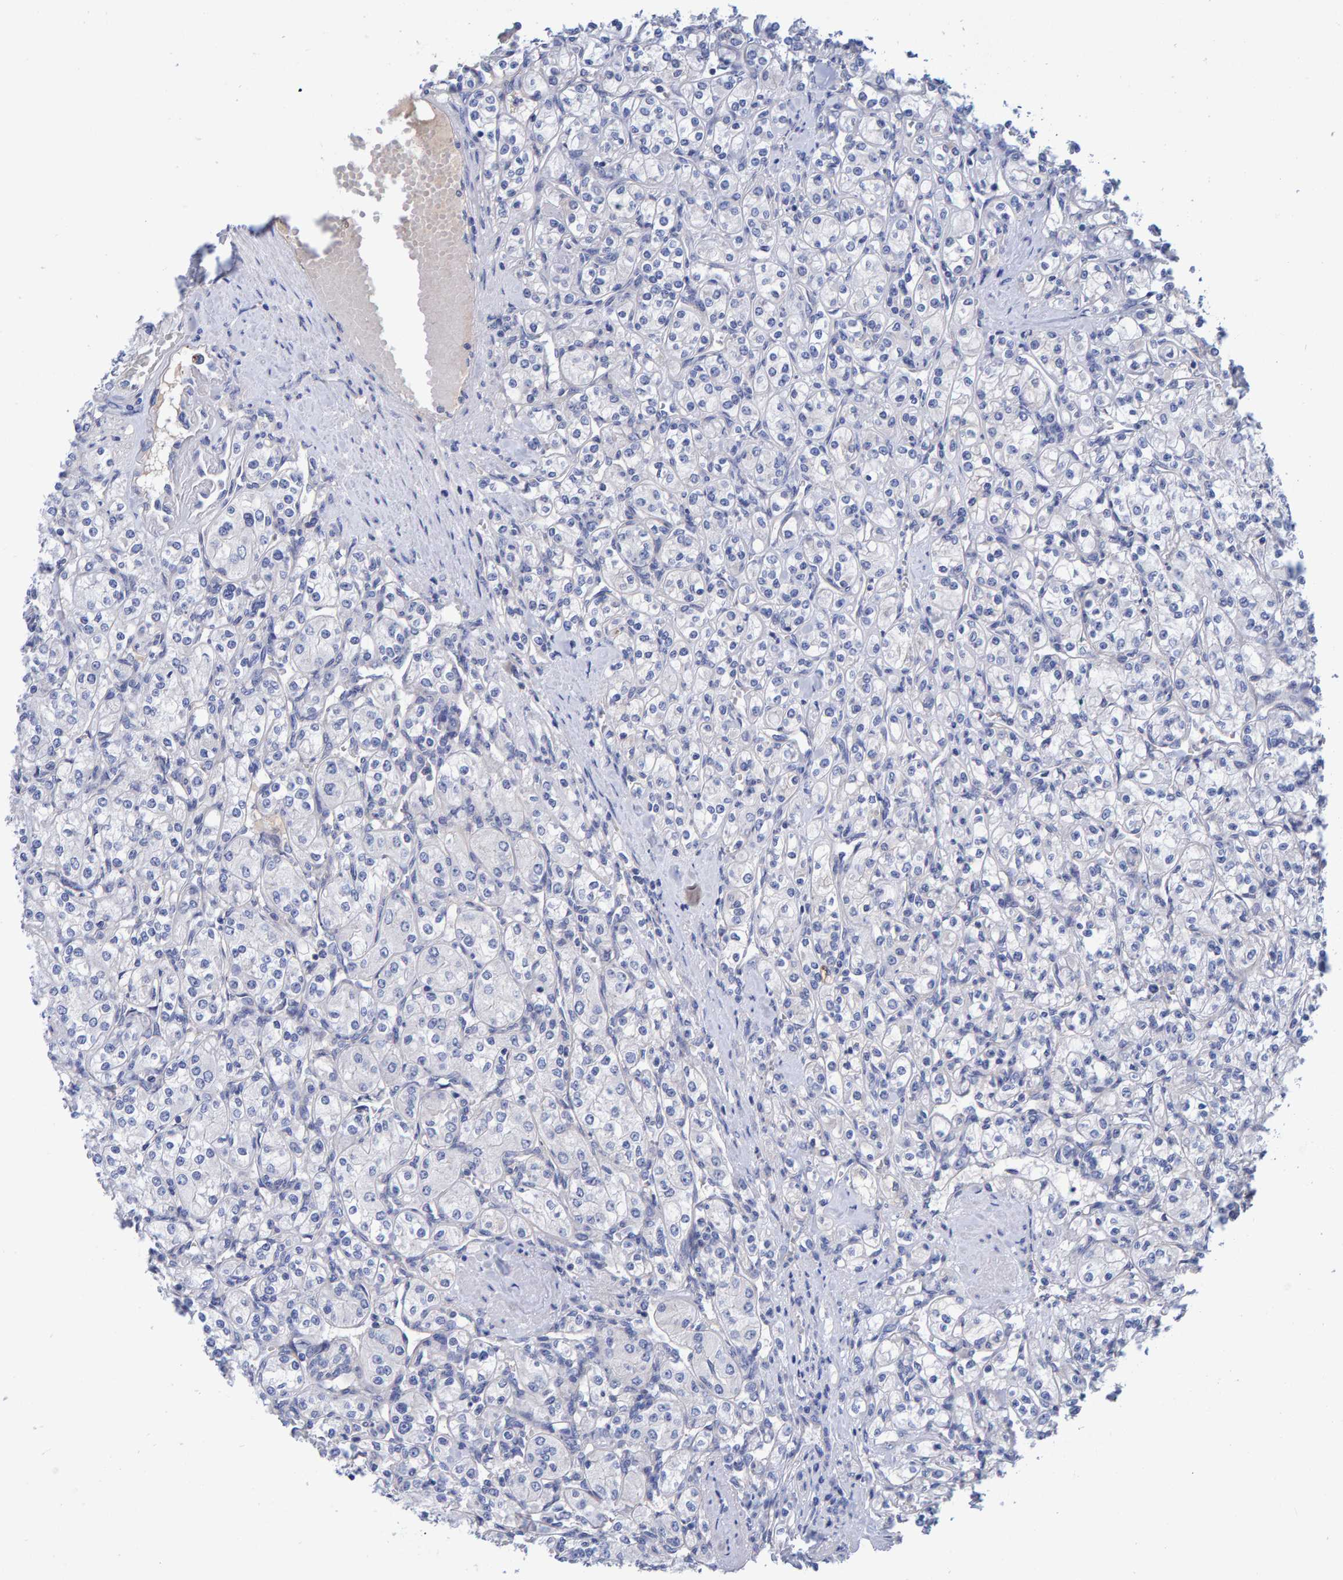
{"staining": {"intensity": "negative", "quantity": "none", "location": "none"}, "tissue": "renal cancer", "cell_type": "Tumor cells", "image_type": "cancer", "snomed": [{"axis": "morphology", "description": "Adenocarcinoma, NOS"}, {"axis": "topography", "description": "Kidney"}], "caption": "This is a photomicrograph of immunohistochemistry staining of renal cancer (adenocarcinoma), which shows no expression in tumor cells.", "gene": "EFR3A", "patient": {"sex": "male", "age": 77}}